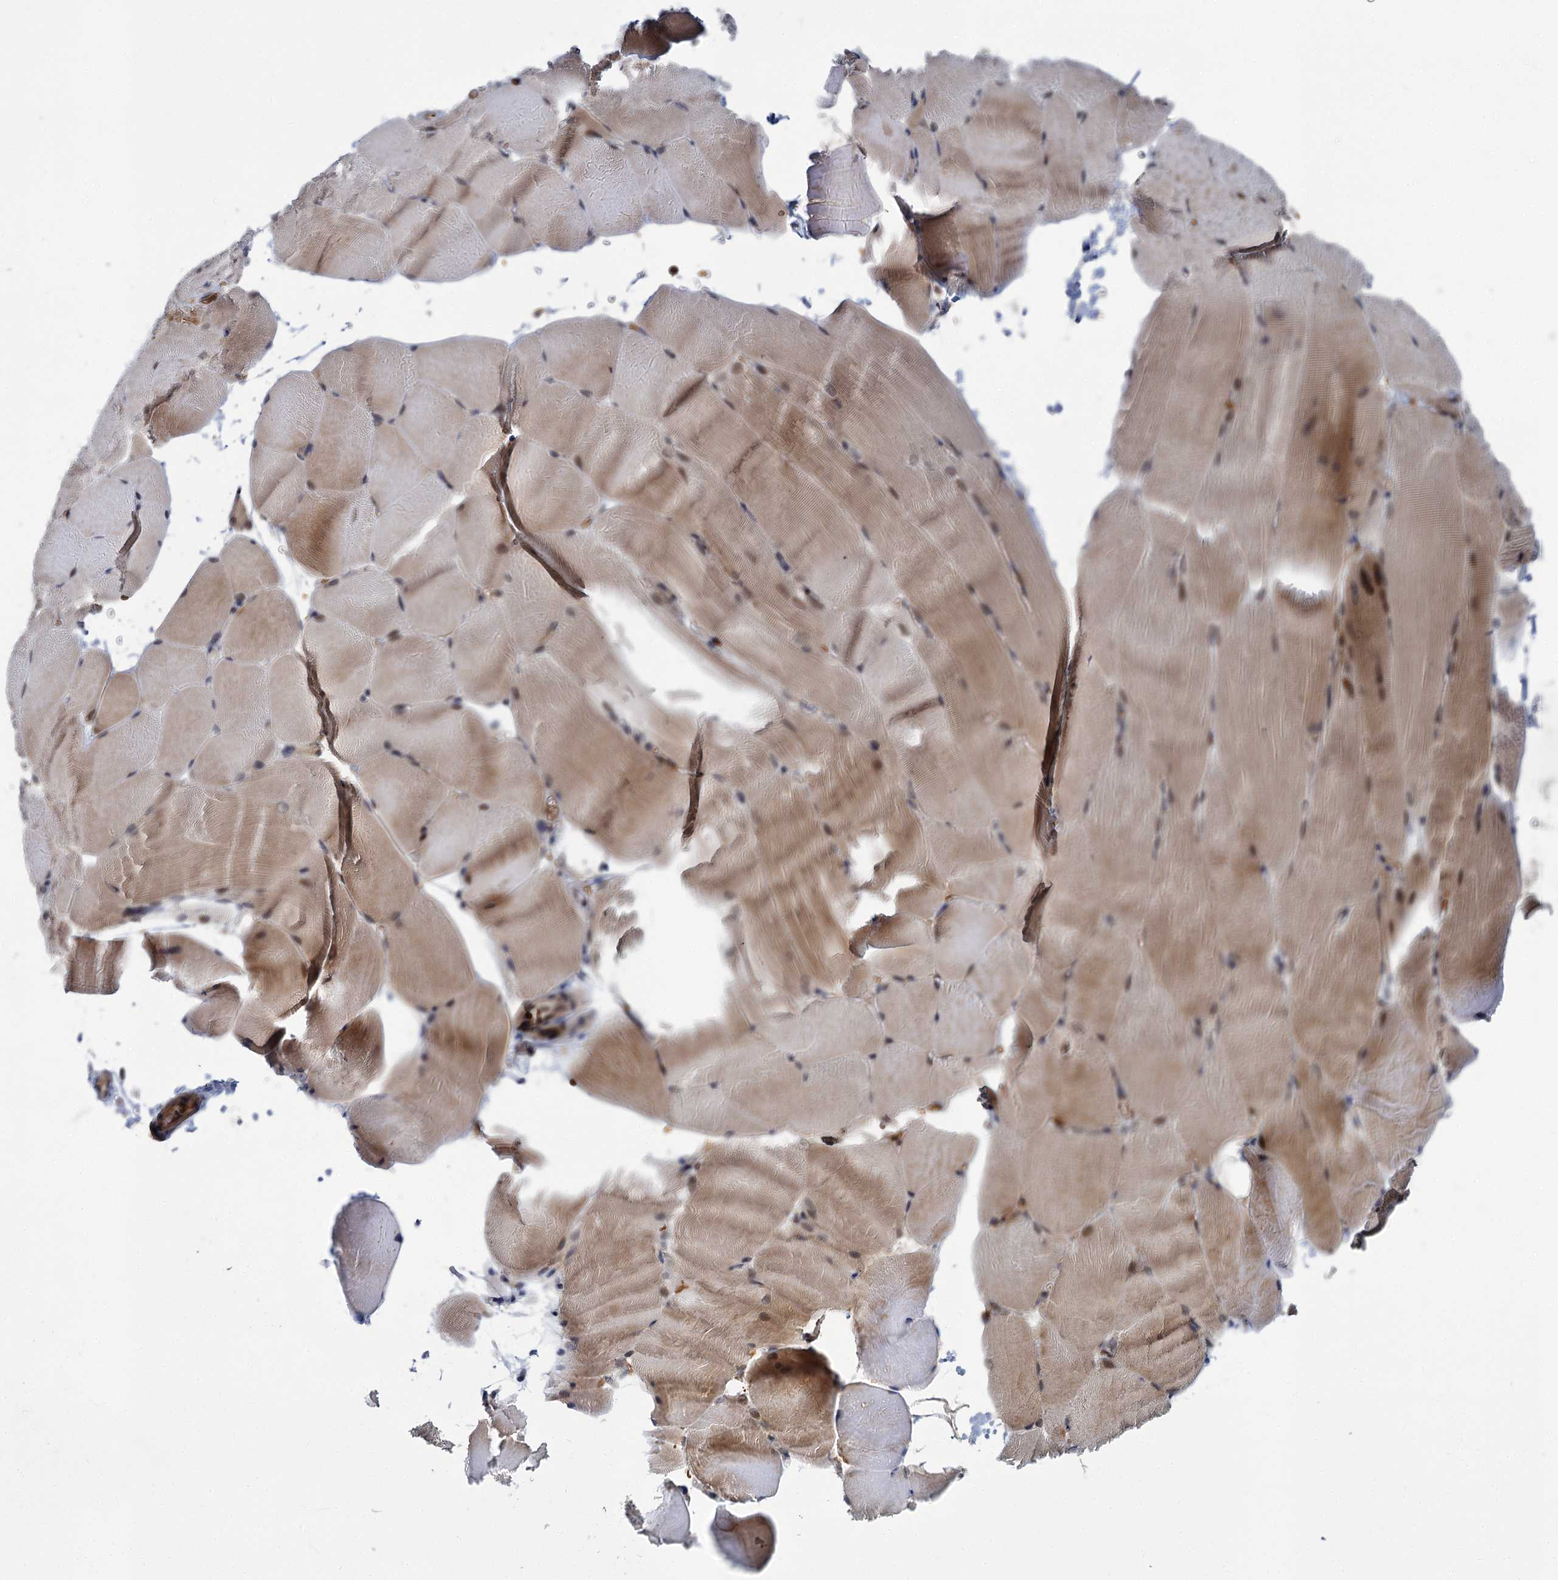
{"staining": {"intensity": "moderate", "quantity": ">75%", "location": "cytoplasmic/membranous,nuclear"}, "tissue": "skeletal muscle", "cell_type": "Myocytes", "image_type": "normal", "snomed": [{"axis": "morphology", "description": "Normal tissue, NOS"}, {"axis": "topography", "description": "Skeletal muscle"}, {"axis": "topography", "description": "Parathyroid gland"}], "caption": "An image showing moderate cytoplasmic/membranous,nuclear positivity in about >75% of myocytes in benign skeletal muscle, as visualized by brown immunohistochemical staining.", "gene": "APBA2", "patient": {"sex": "female", "age": 37}}